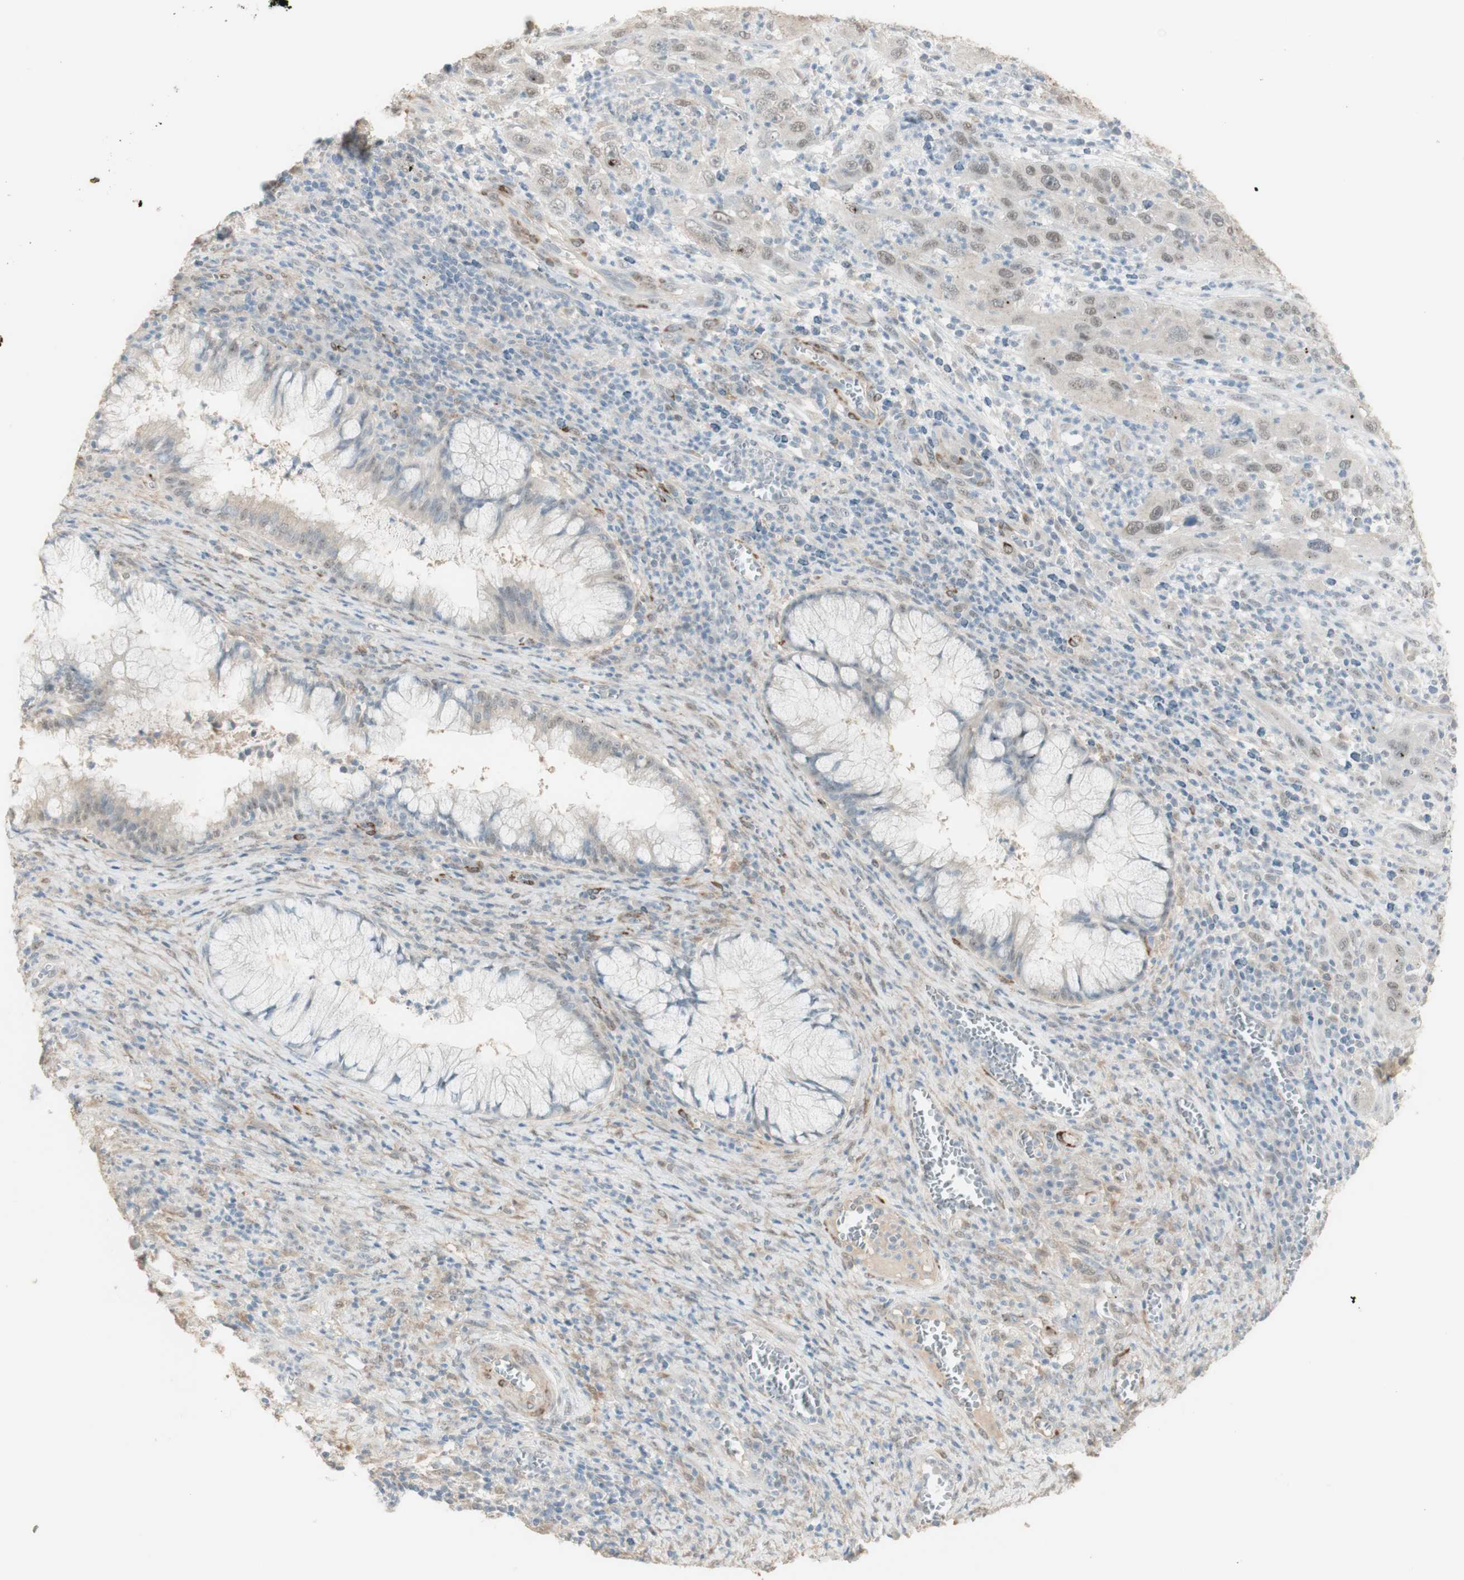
{"staining": {"intensity": "weak", "quantity": "25%-75%", "location": "nuclear"}, "tissue": "cervical cancer", "cell_type": "Tumor cells", "image_type": "cancer", "snomed": [{"axis": "morphology", "description": "Squamous cell carcinoma, NOS"}, {"axis": "topography", "description": "Cervix"}], "caption": "Brown immunohistochemical staining in human cervical cancer exhibits weak nuclear staining in about 25%-75% of tumor cells.", "gene": "MUC3A", "patient": {"sex": "female", "age": 32}}